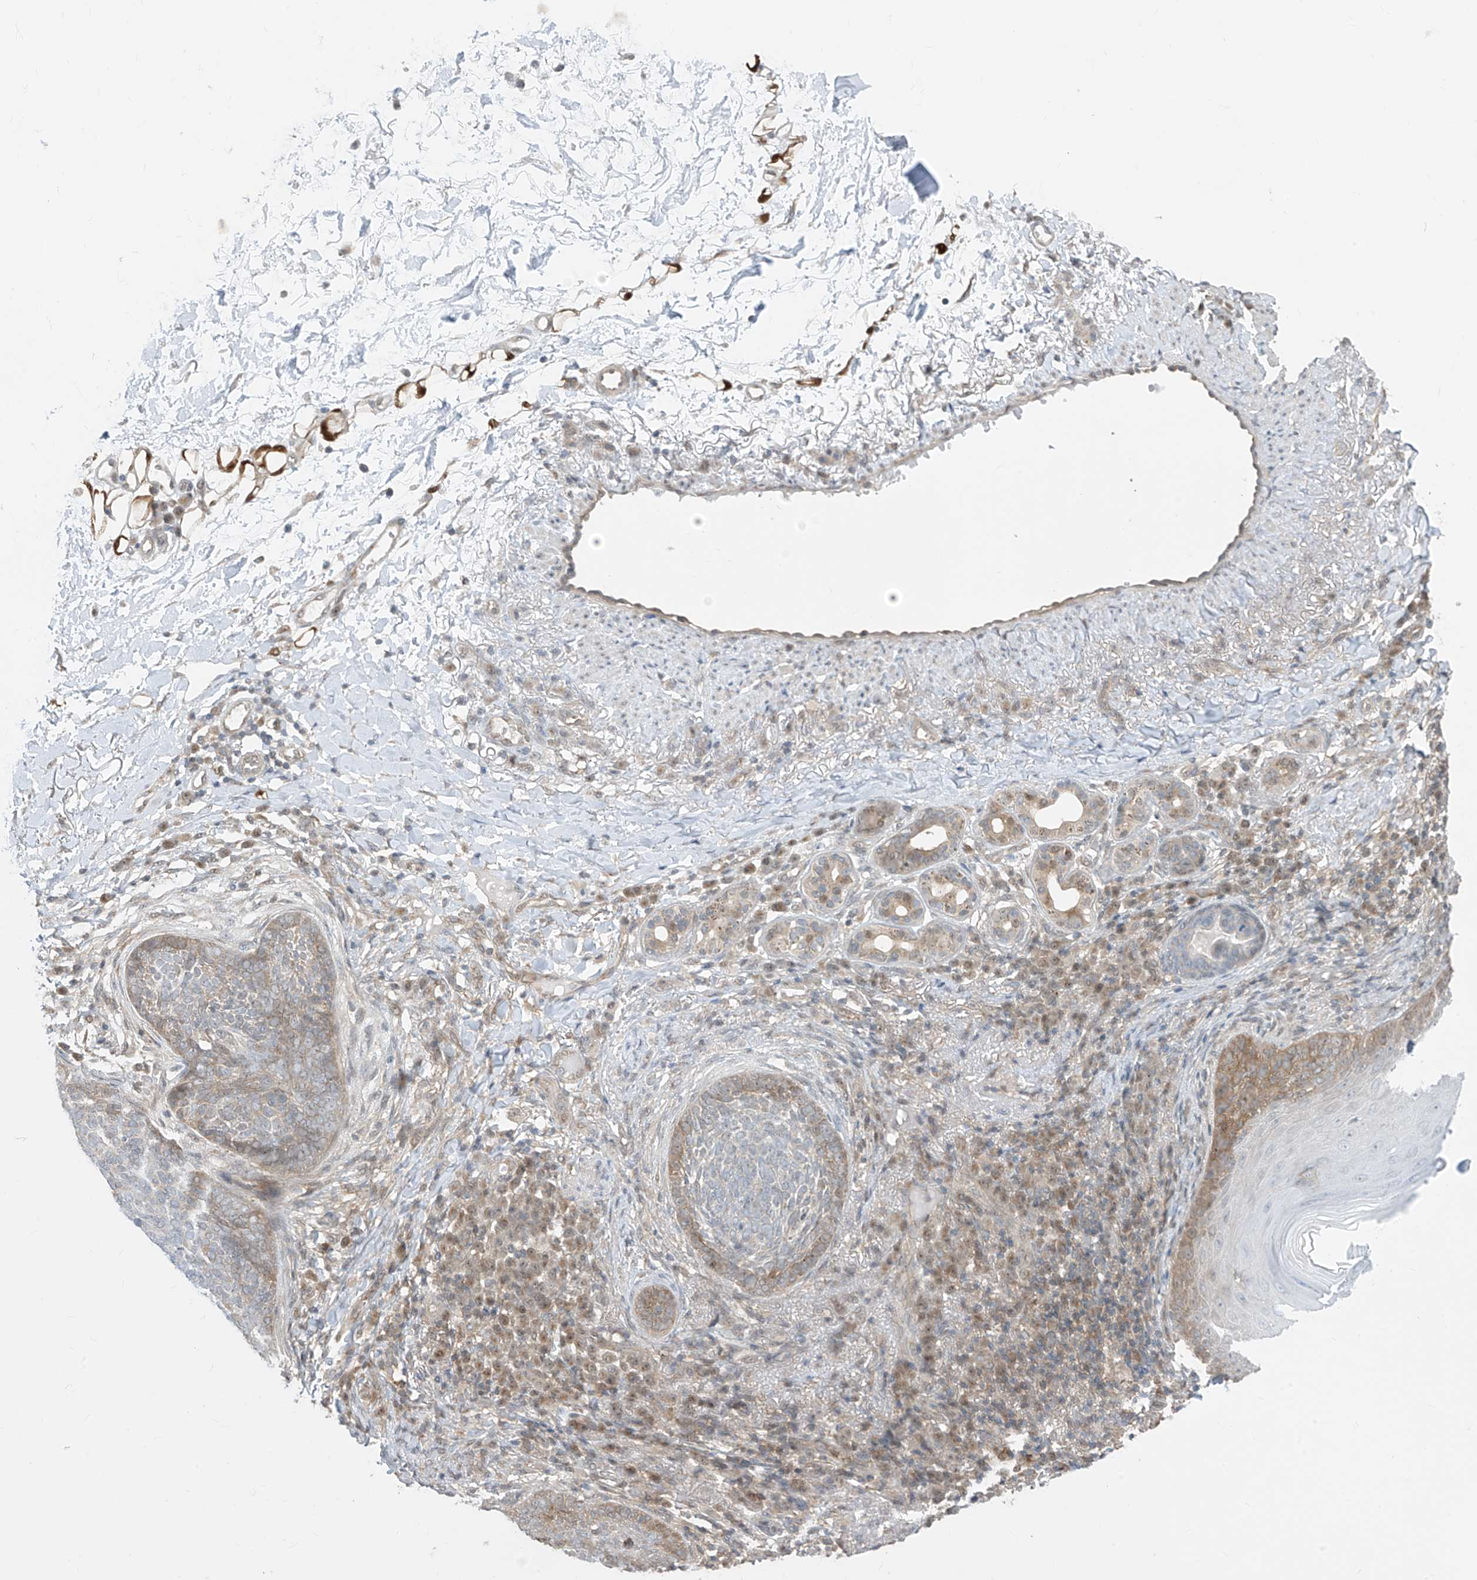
{"staining": {"intensity": "weak", "quantity": "25%-75%", "location": "cytoplasmic/membranous"}, "tissue": "skin cancer", "cell_type": "Tumor cells", "image_type": "cancer", "snomed": [{"axis": "morphology", "description": "Basal cell carcinoma"}, {"axis": "topography", "description": "Skin"}], "caption": "Immunohistochemistry histopathology image of neoplastic tissue: human skin cancer stained using IHC shows low levels of weak protein expression localized specifically in the cytoplasmic/membranous of tumor cells, appearing as a cytoplasmic/membranous brown color.", "gene": "TTC38", "patient": {"sex": "male", "age": 85}}